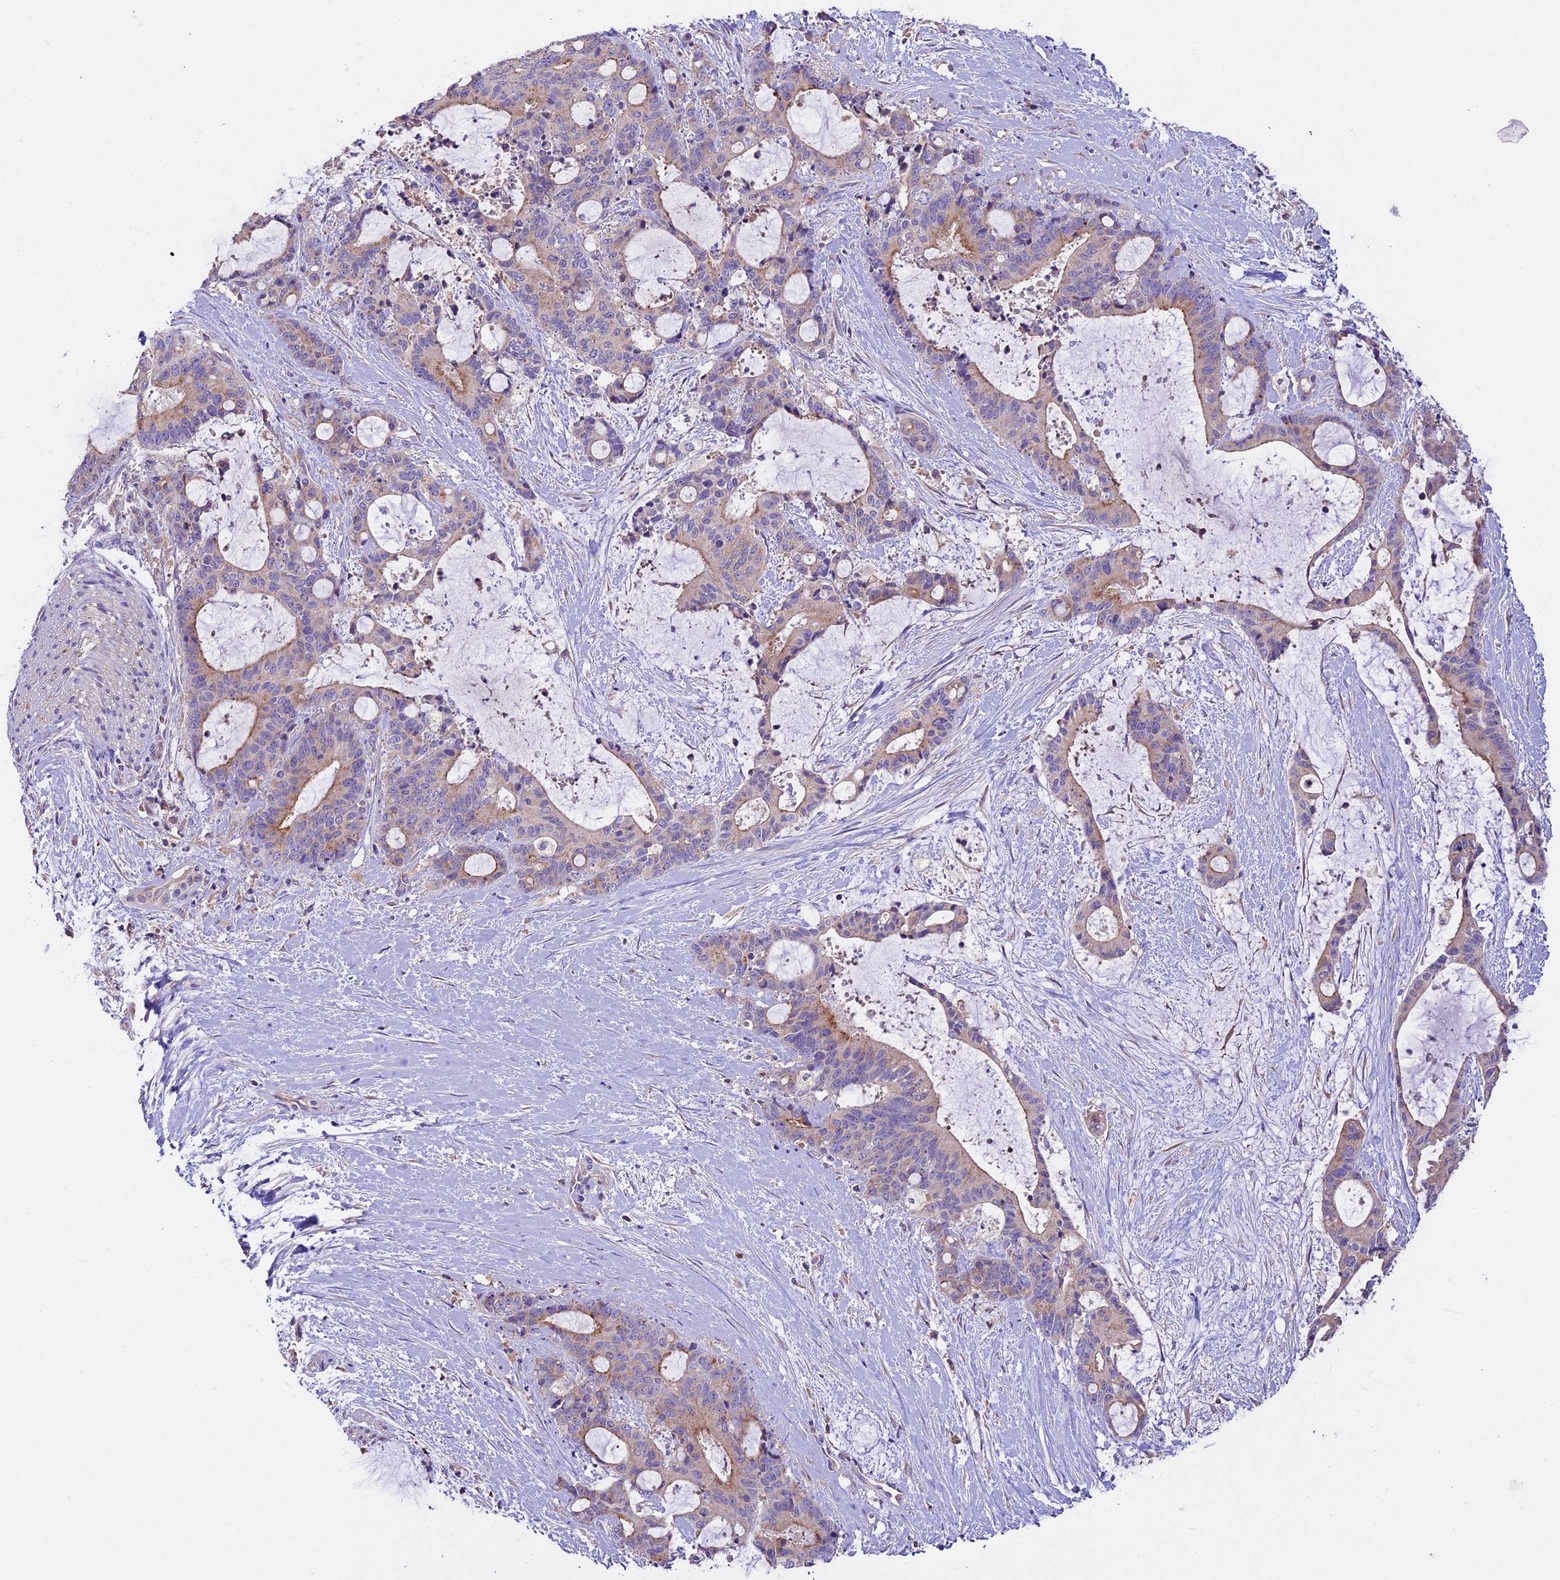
{"staining": {"intensity": "weak", "quantity": "<25%", "location": "cytoplasmic/membranous"}, "tissue": "liver cancer", "cell_type": "Tumor cells", "image_type": "cancer", "snomed": [{"axis": "morphology", "description": "Normal tissue, NOS"}, {"axis": "morphology", "description": "Cholangiocarcinoma"}, {"axis": "topography", "description": "Liver"}, {"axis": "topography", "description": "Peripheral nerve tissue"}], "caption": "Tumor cells show no significant protein expression in liver cholangiocarcinoma.", "gene": "PEMT", "patient": {"sex": "female", "age": 73}}